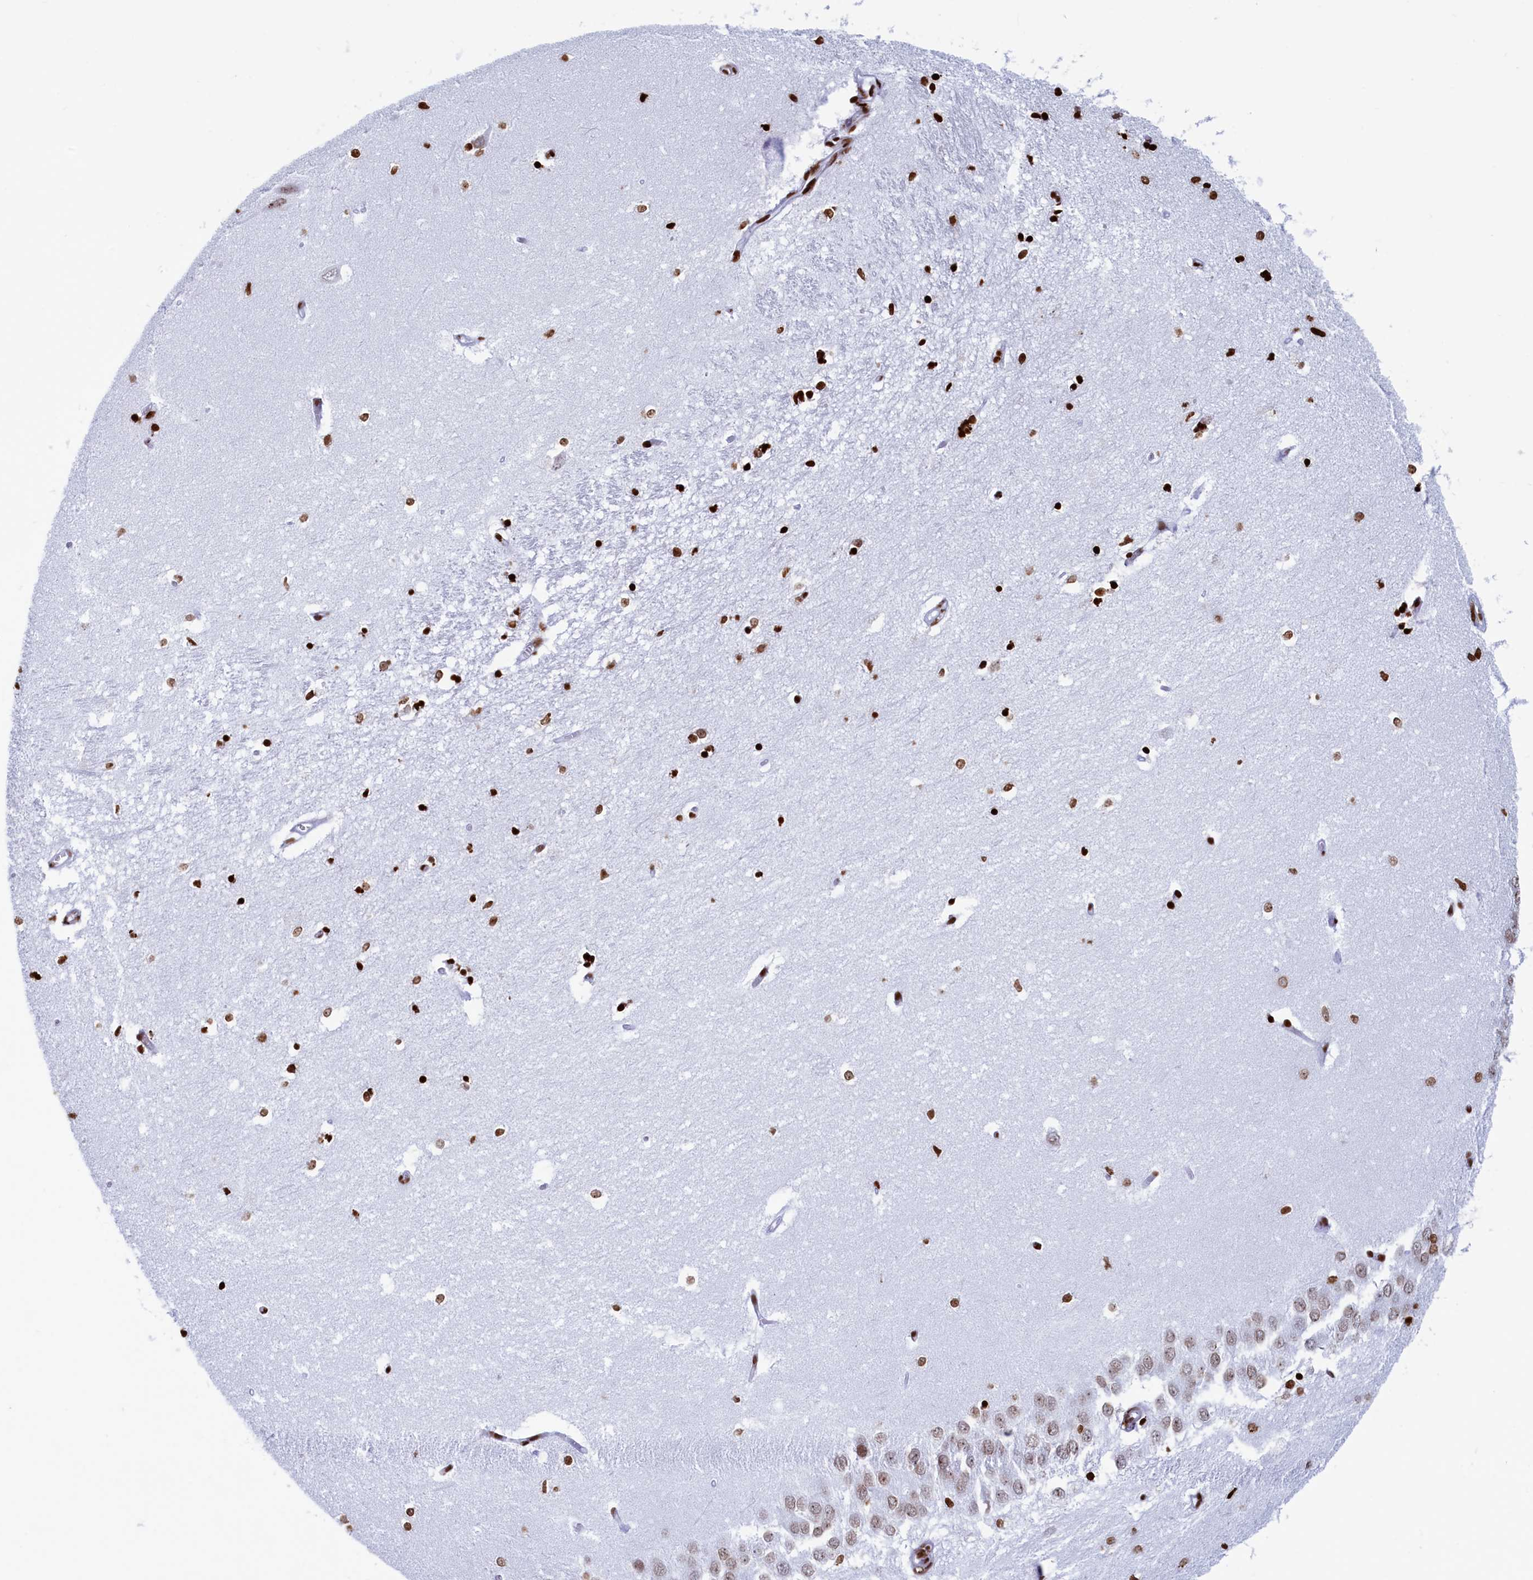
{"staining": {"intensity": "strong", "quantity": ">75%", "location": "nuclear"}, "tissue": "hippocampus", "cell_type": "Glial cells", "image_type": "normal", "snomed": [{"axis": "morphology", "description": "Normal tissue, NOS"}, {"axis": "topography", "description": "Hippocampus"}], "caption": "Hippocampus stained with a brown dye shows strong nuclear positive expression in approximately >75% of glial cells.", "gene": "APOBEC3A", "patient": {"sex": "female", "age": 64}}